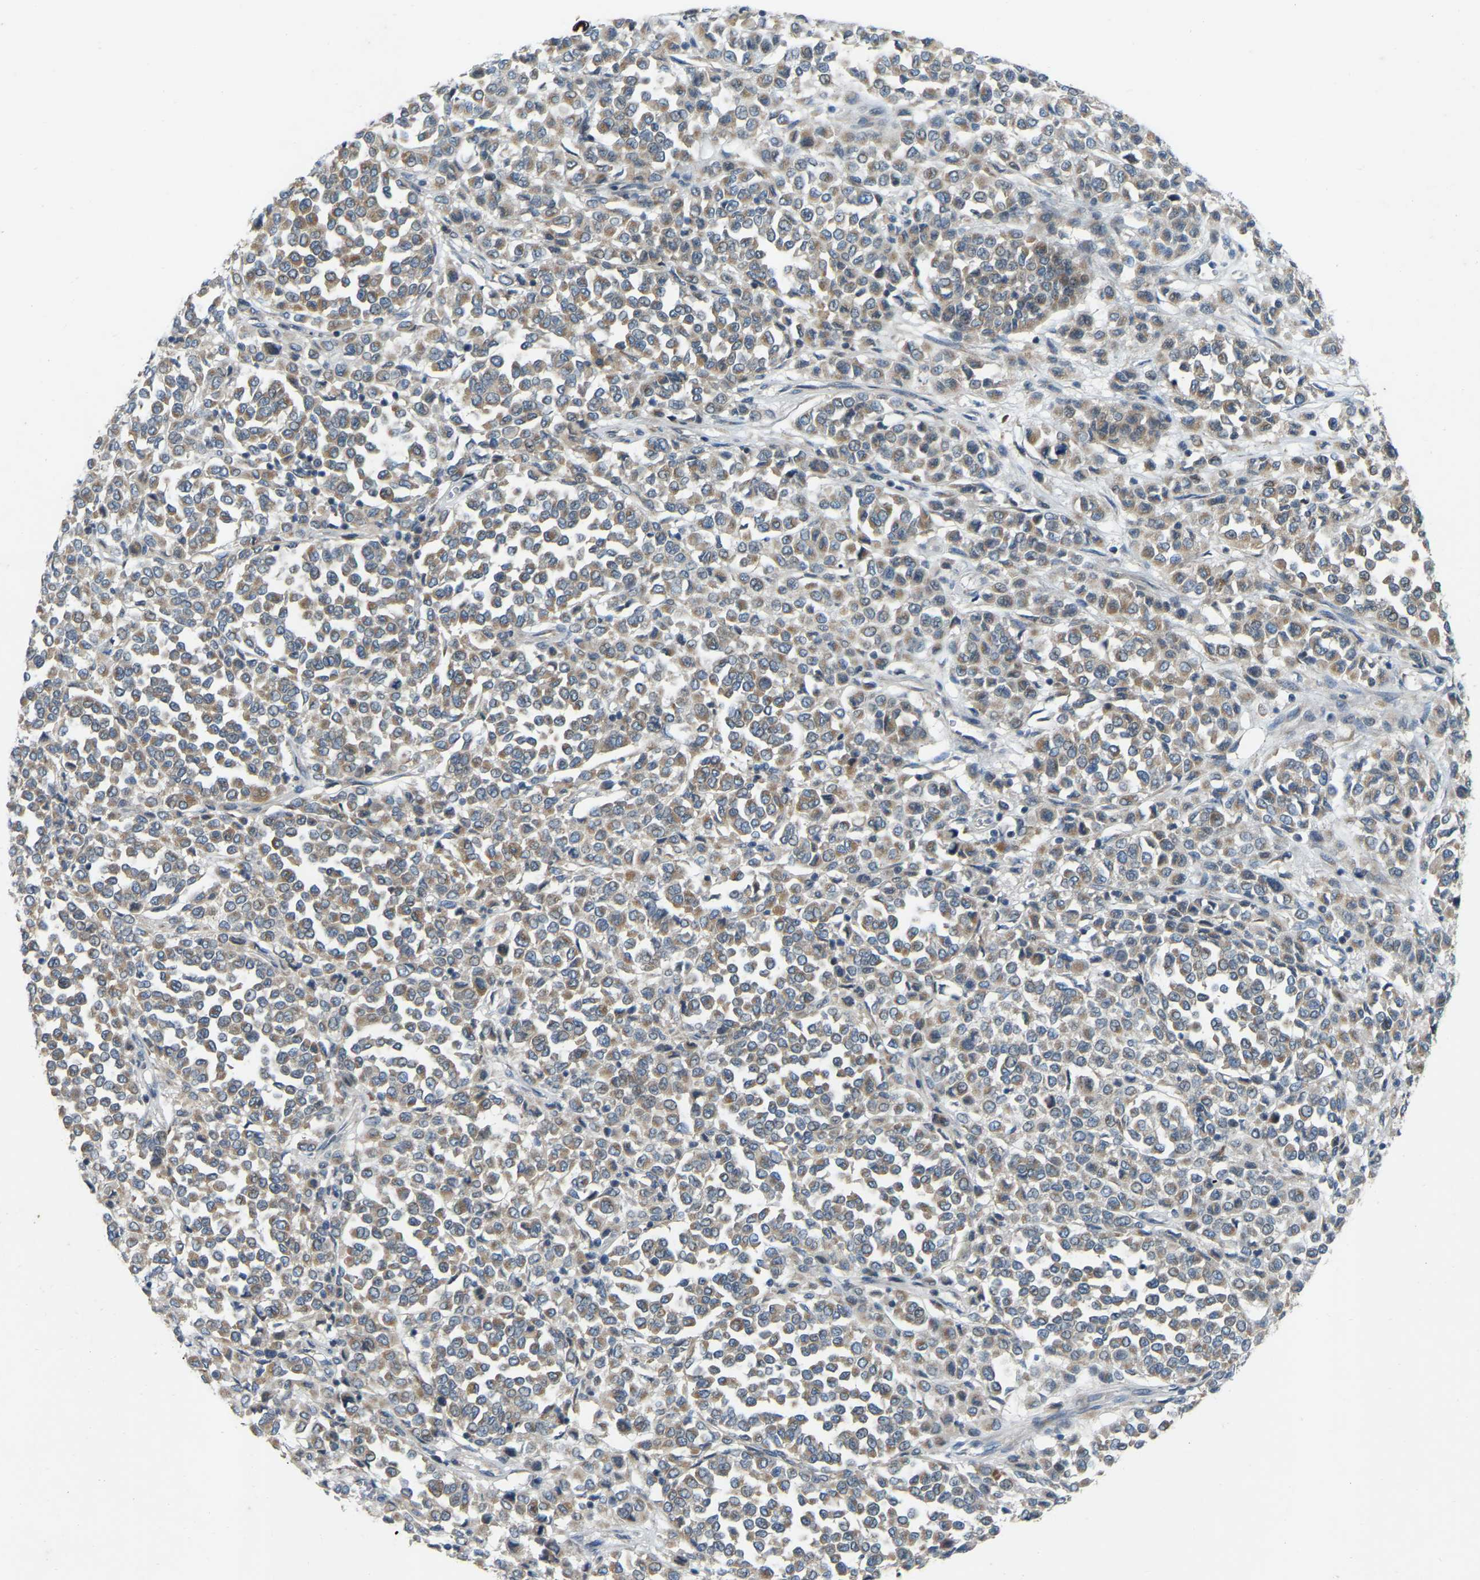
{"staining": {"intensity": "moderate", "quantity": ">75%", "location": "cytoplasmic/membranous"}, "tissue": "melanoma", "cell_type": "Tumor cells", "image_type": "cancer", "snomed": [{"axis": "morphology", "description": "Malignant melanoma, Metastatic site"}, {"axis": "topography", "description": "Pancreas"}], "caption": "This micrograph shows IHC staining of human malignant melanoma (metastatic site), with medium moderate cytoplasmic/membranous staining in approximately >75% of tumor cells.", "gene": "PARL", "patient": {"sex": "female", "age": 30}}